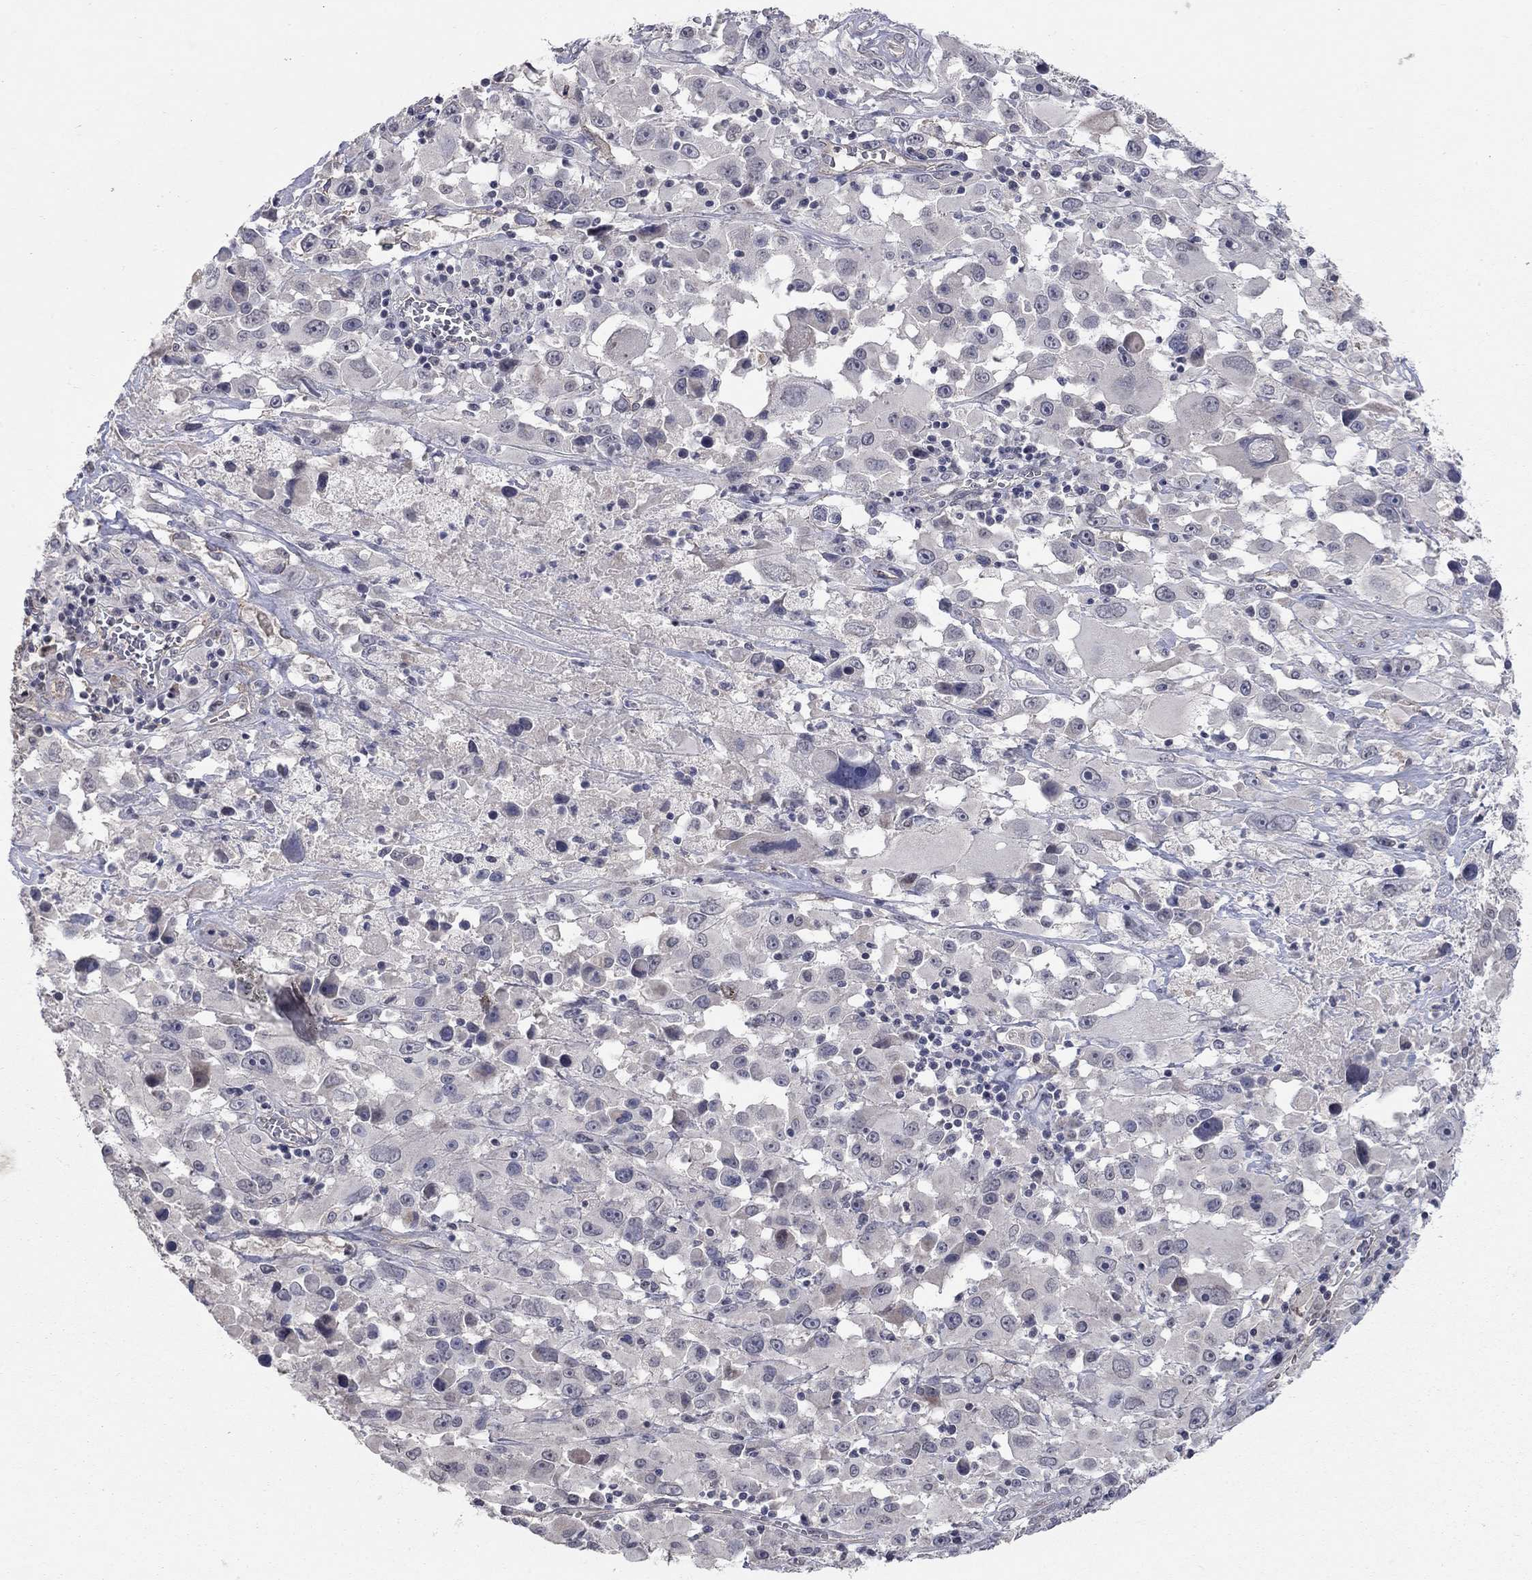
{"staining": {"intensity": "negative", "quantity": "none", "location": "none"}, "tissue": "melanoma", "cell_type": "Tumor cells", "image_type": "cancer", "snomed": [{"axis": "morphology", "description": "Malignant melanoma, Metastatic site"}, {"axis": "topography", "description": "Lymph node"}], "caption": "DAB immunohistochemical staining of melanoma reveals no significant expression in tumor cells. The staining was performed using DAB to visualize the protein expression in brown, while the nuclei were stained in blue with hematoxylin (Magnification: 20x).", "gene": "WASF3", "patient": {"sex": "male", "age": 50}}